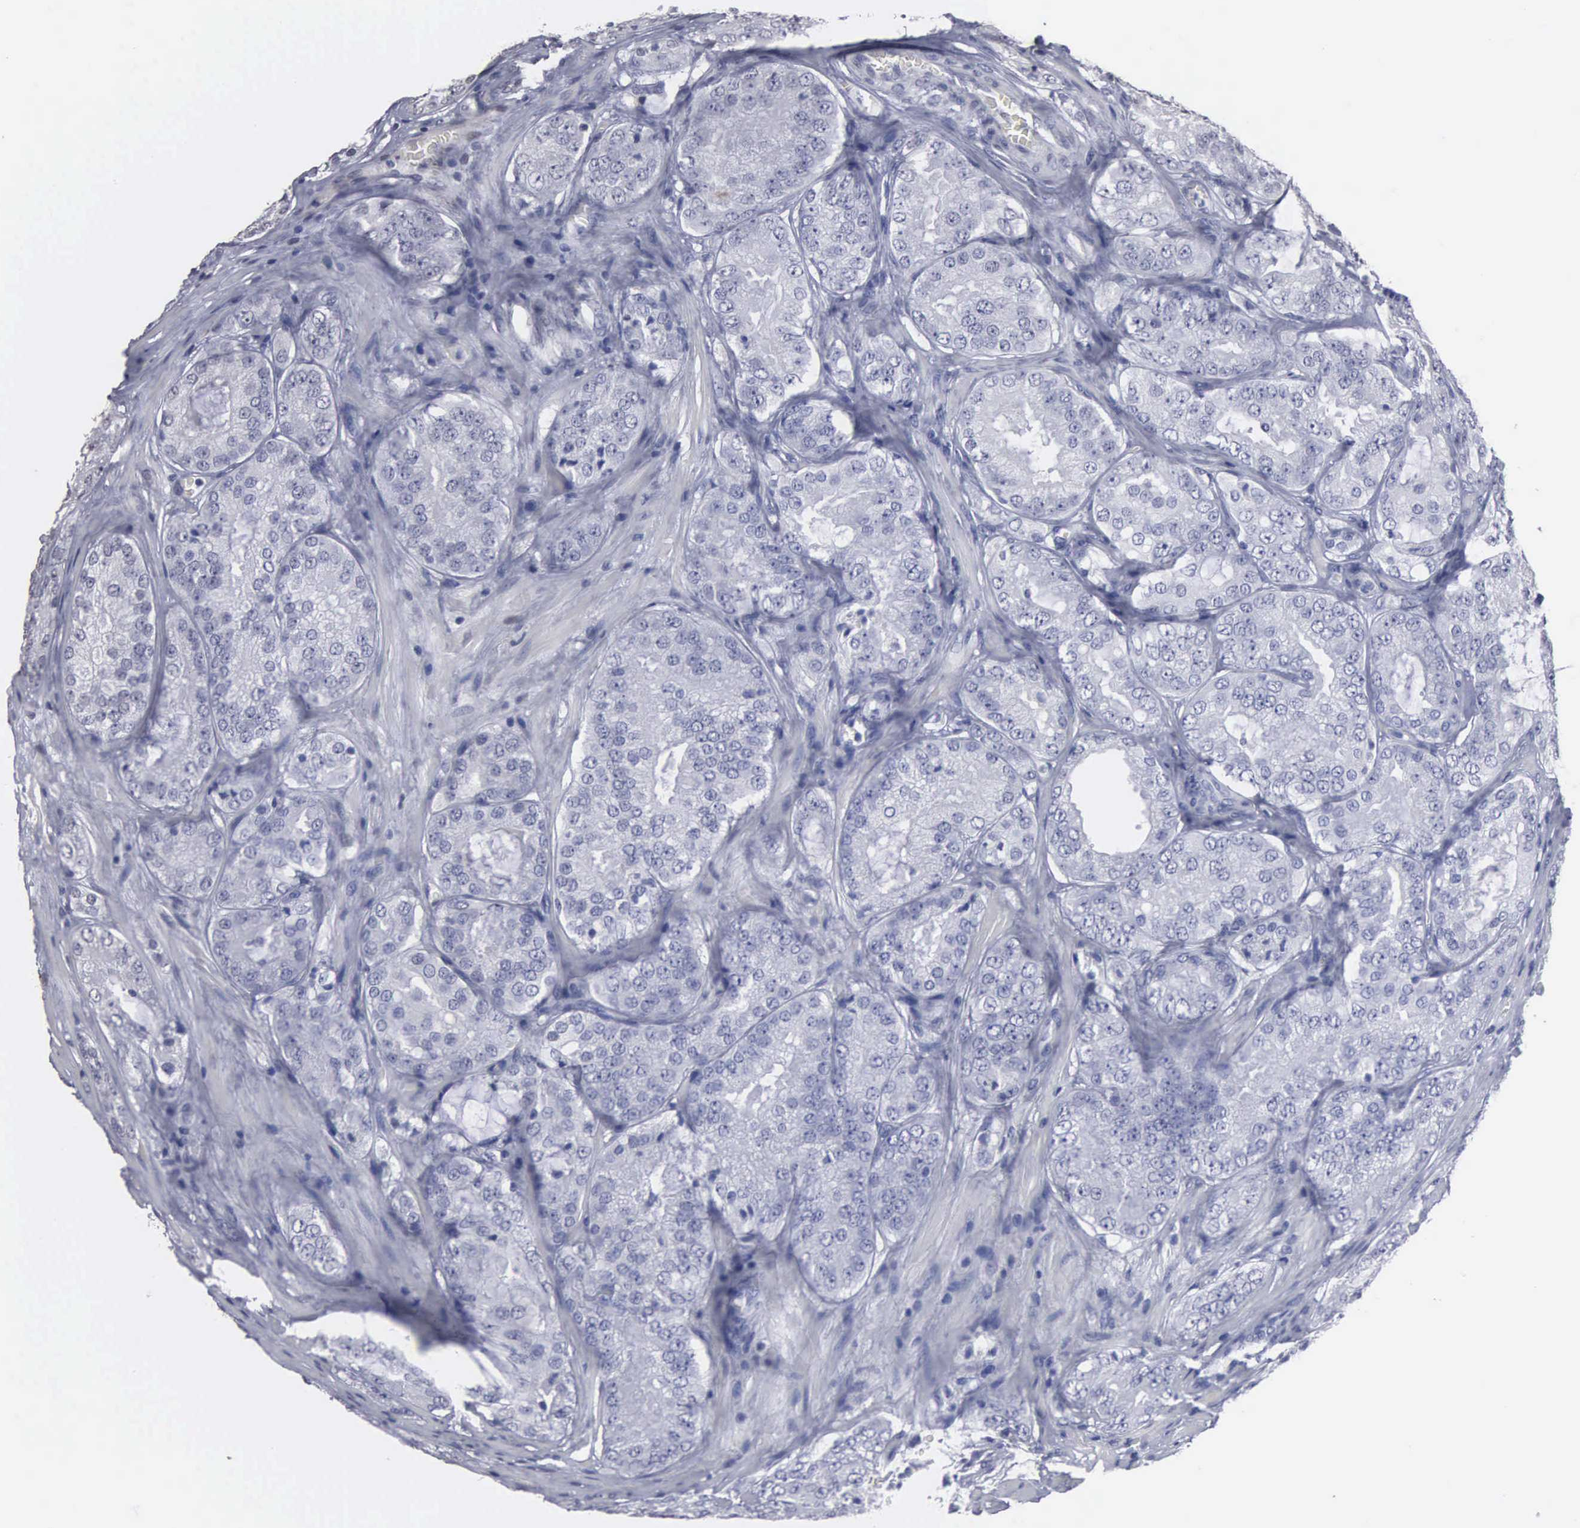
{"staining": {"intensity": "negative", "quantity": "none", "location": "none"}, "tissue": "prostate cancer", "cell_type": "Tumor cells", "image_type": "cancer", "snomed": [{"axis": "morphology", "description": "Adenocarcinoma, Medium grade"}, {"axis": "topography", "description": "Prostate"}], "caption": "This is a histopathology image of immunohistochemistry (IHC) staining of medium-grade adenocarcinoma (prostate), which shows no expression in tumor cells.", "gene": "UPB1", "patient": {"sex": "male", "age": 60}}